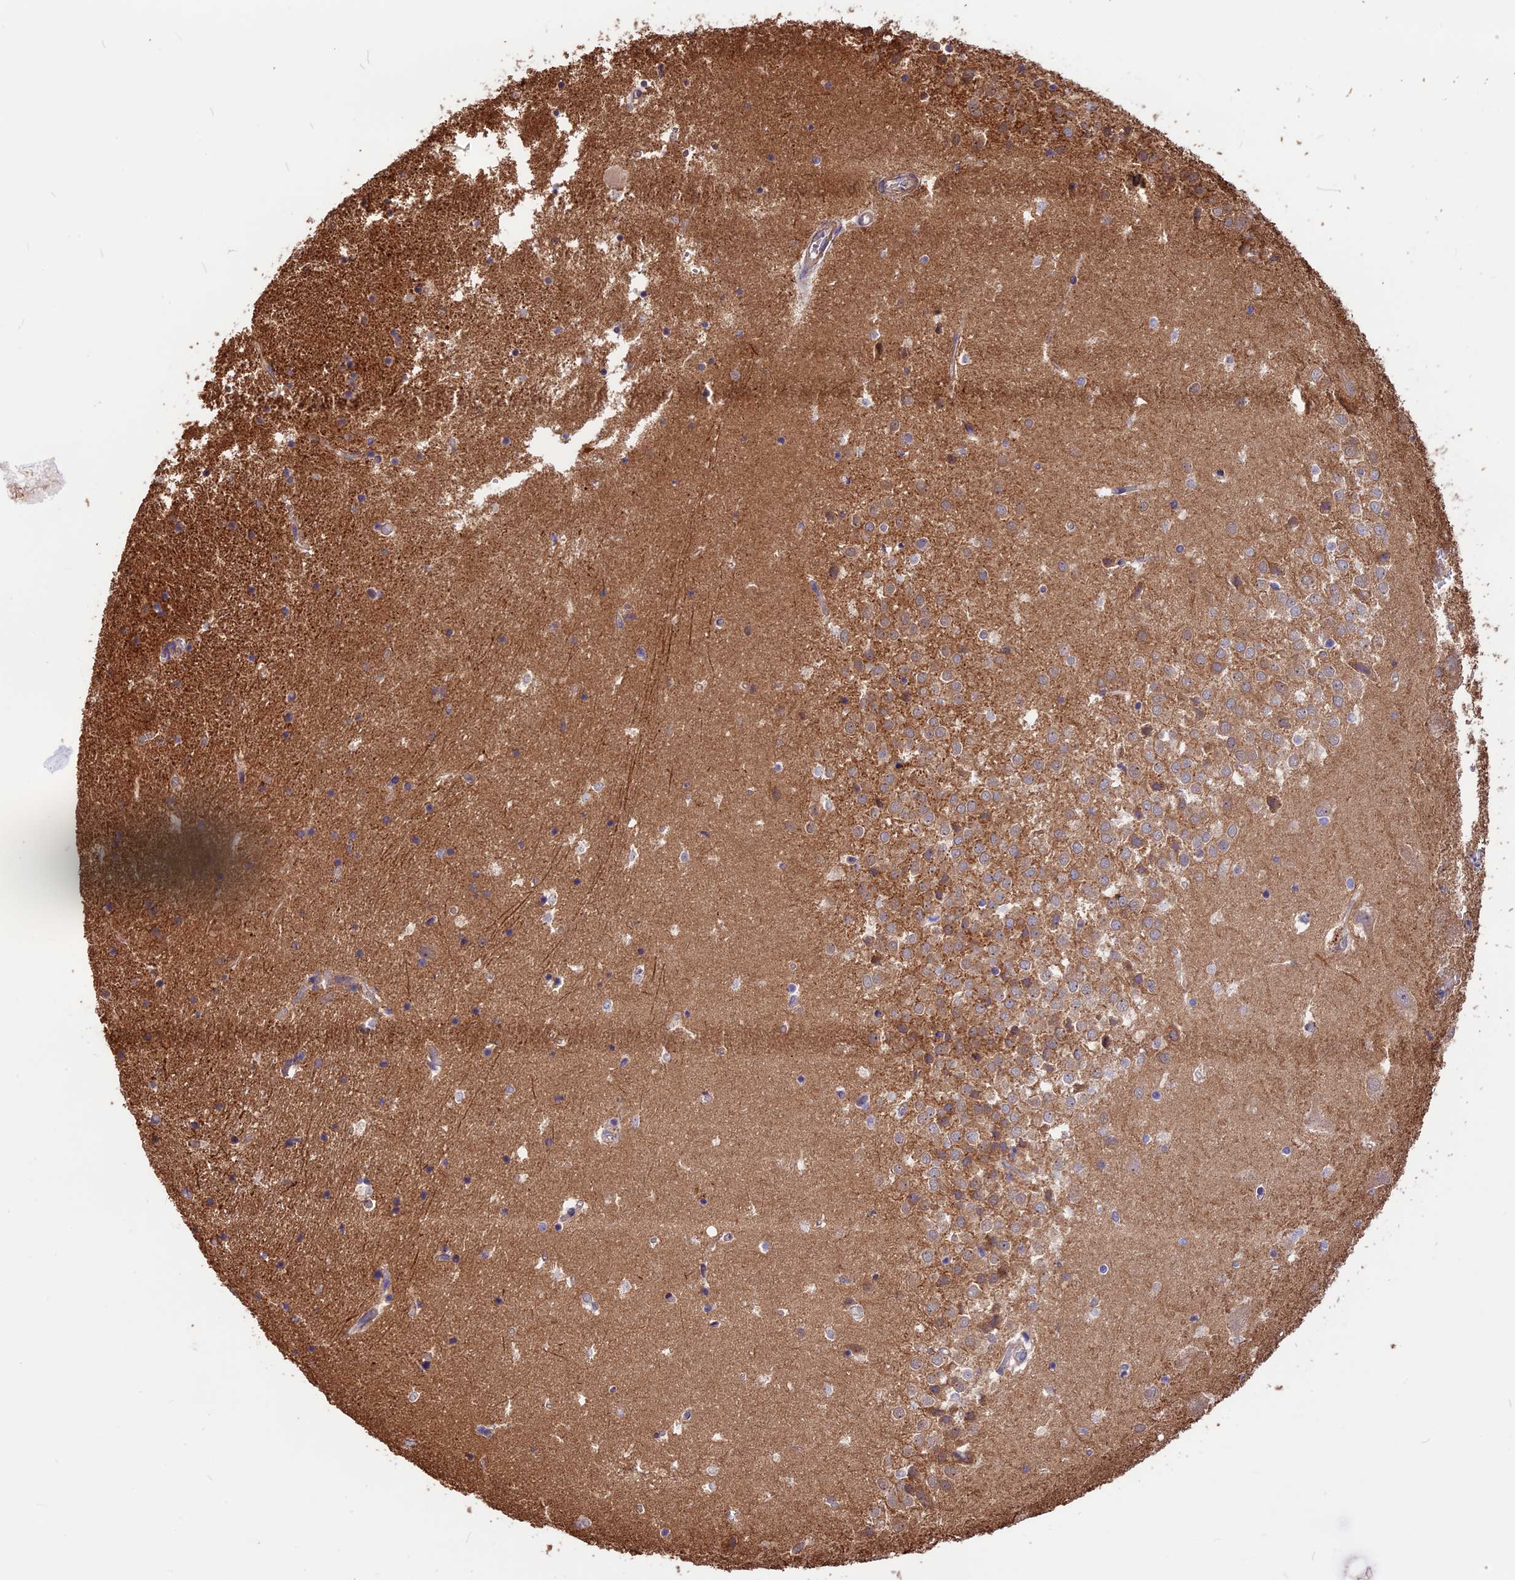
{"staining": {"intensity": "weak", "quantity": "<25%", "location": "cytoplasmic/membranous"}, "tissue": "hippocampus", "cell_type": "Glial cells", "image_type": "normal", "snomed": [{"axis": "morphology", "description": "Normal tissue, NOS"}, {"axis": "topography", "description": "Hippocampus"}], "caption": "High power microscopy micrograph of an immunohistochemistry photomicrograph of benign hippocampus, revealing no significant positivity in glial cells.", "gene": "ANO3", "patient": {"sex": "female", "age": 52}}